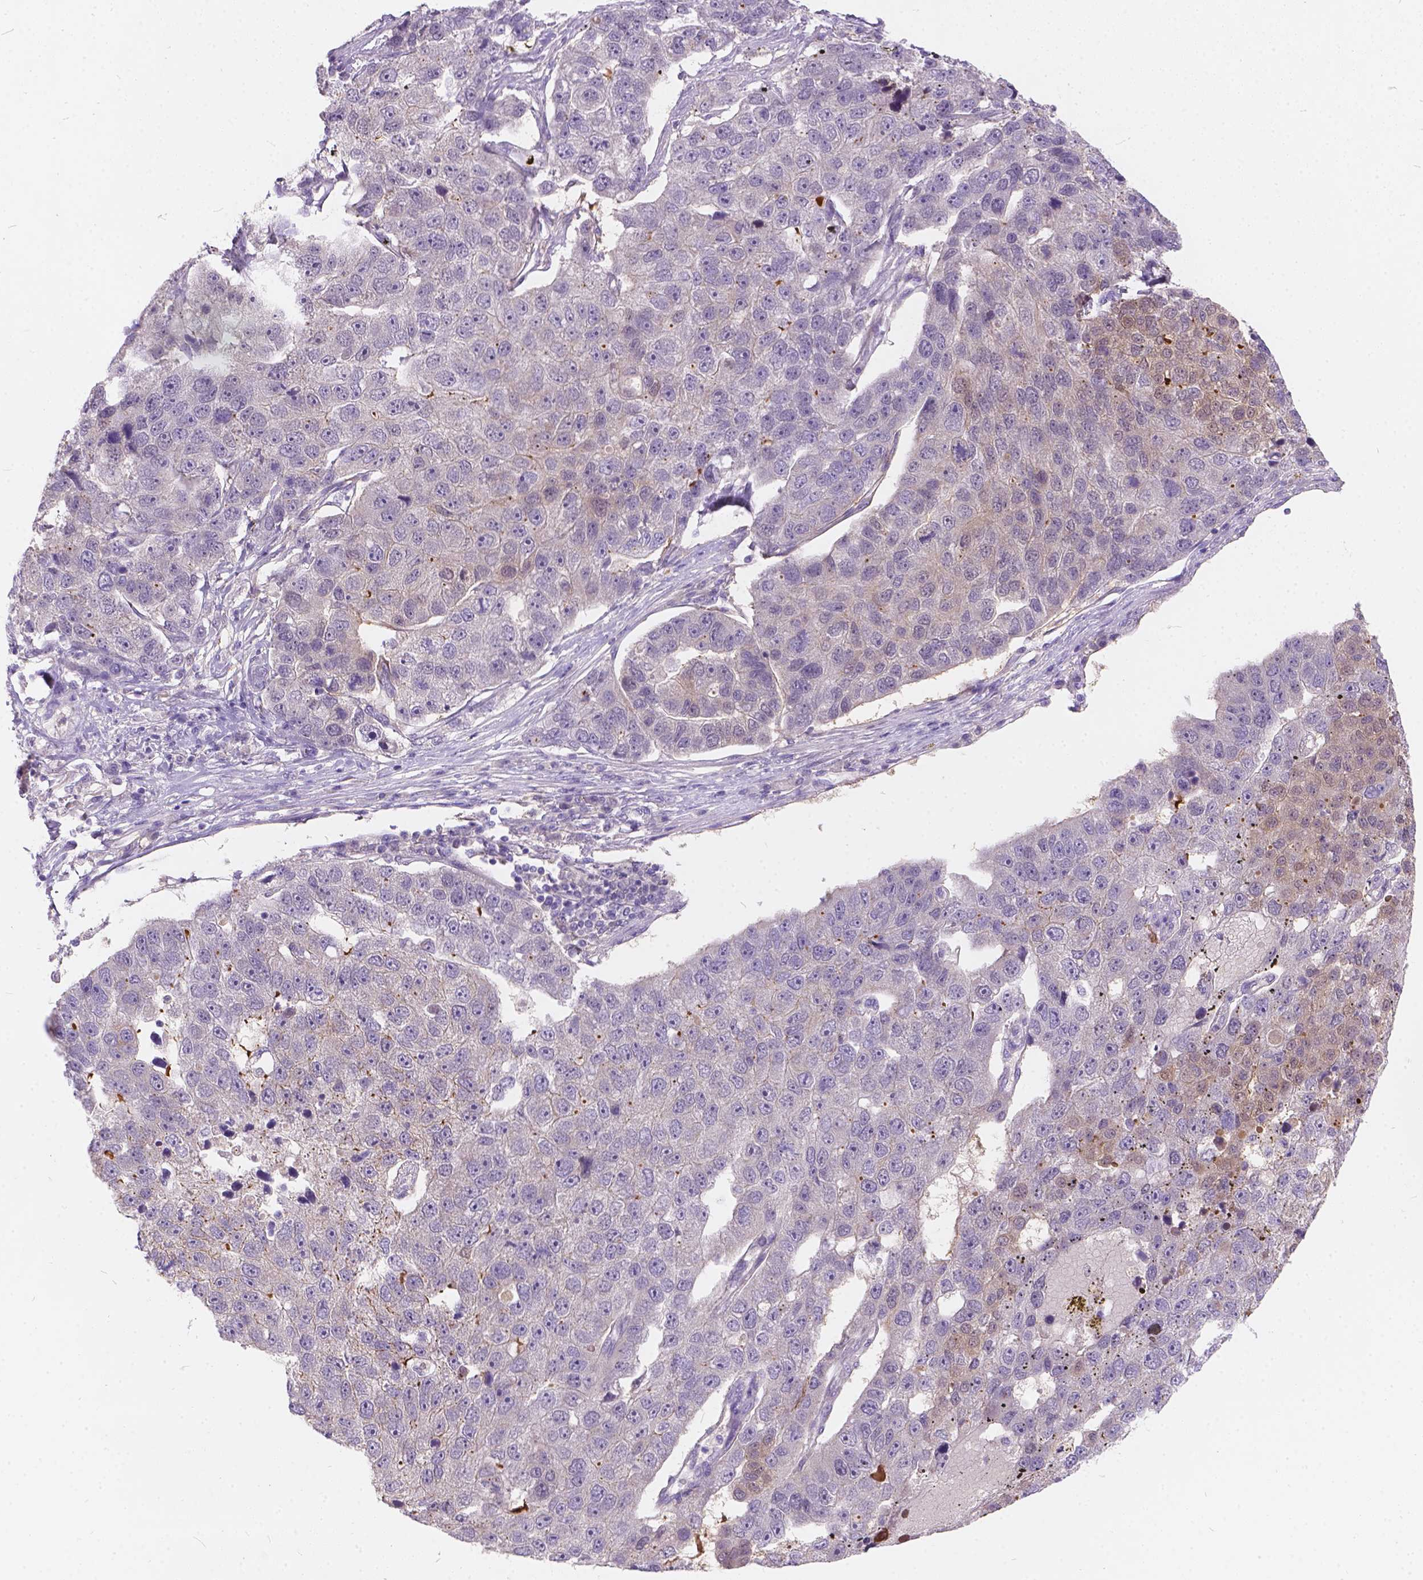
{"staining": {"intensity": "weak", "quantity": "<25%", "location": "cytoplasmic/membranous"}, "tissue": "pancreatic cancer", "cell_type": "Tumor cells", "image_type": "cancer", "snomed": [{"axis": "morphology", "description": "Adenocarcinoma, NOS"}, {"axis": "topography", "description": "Pancreas"}], "caption": "Immunohistochemical staining of human pancreatic cancer (adenocarcinoma) shows no significant staining in tumor cells. (DAB (3,3'-diaminobenzidine) IHC visualized using brightfield microscopy, high magnification).", "gene": "PEX11G", "patient": {"sex": "female", "age": 61}}